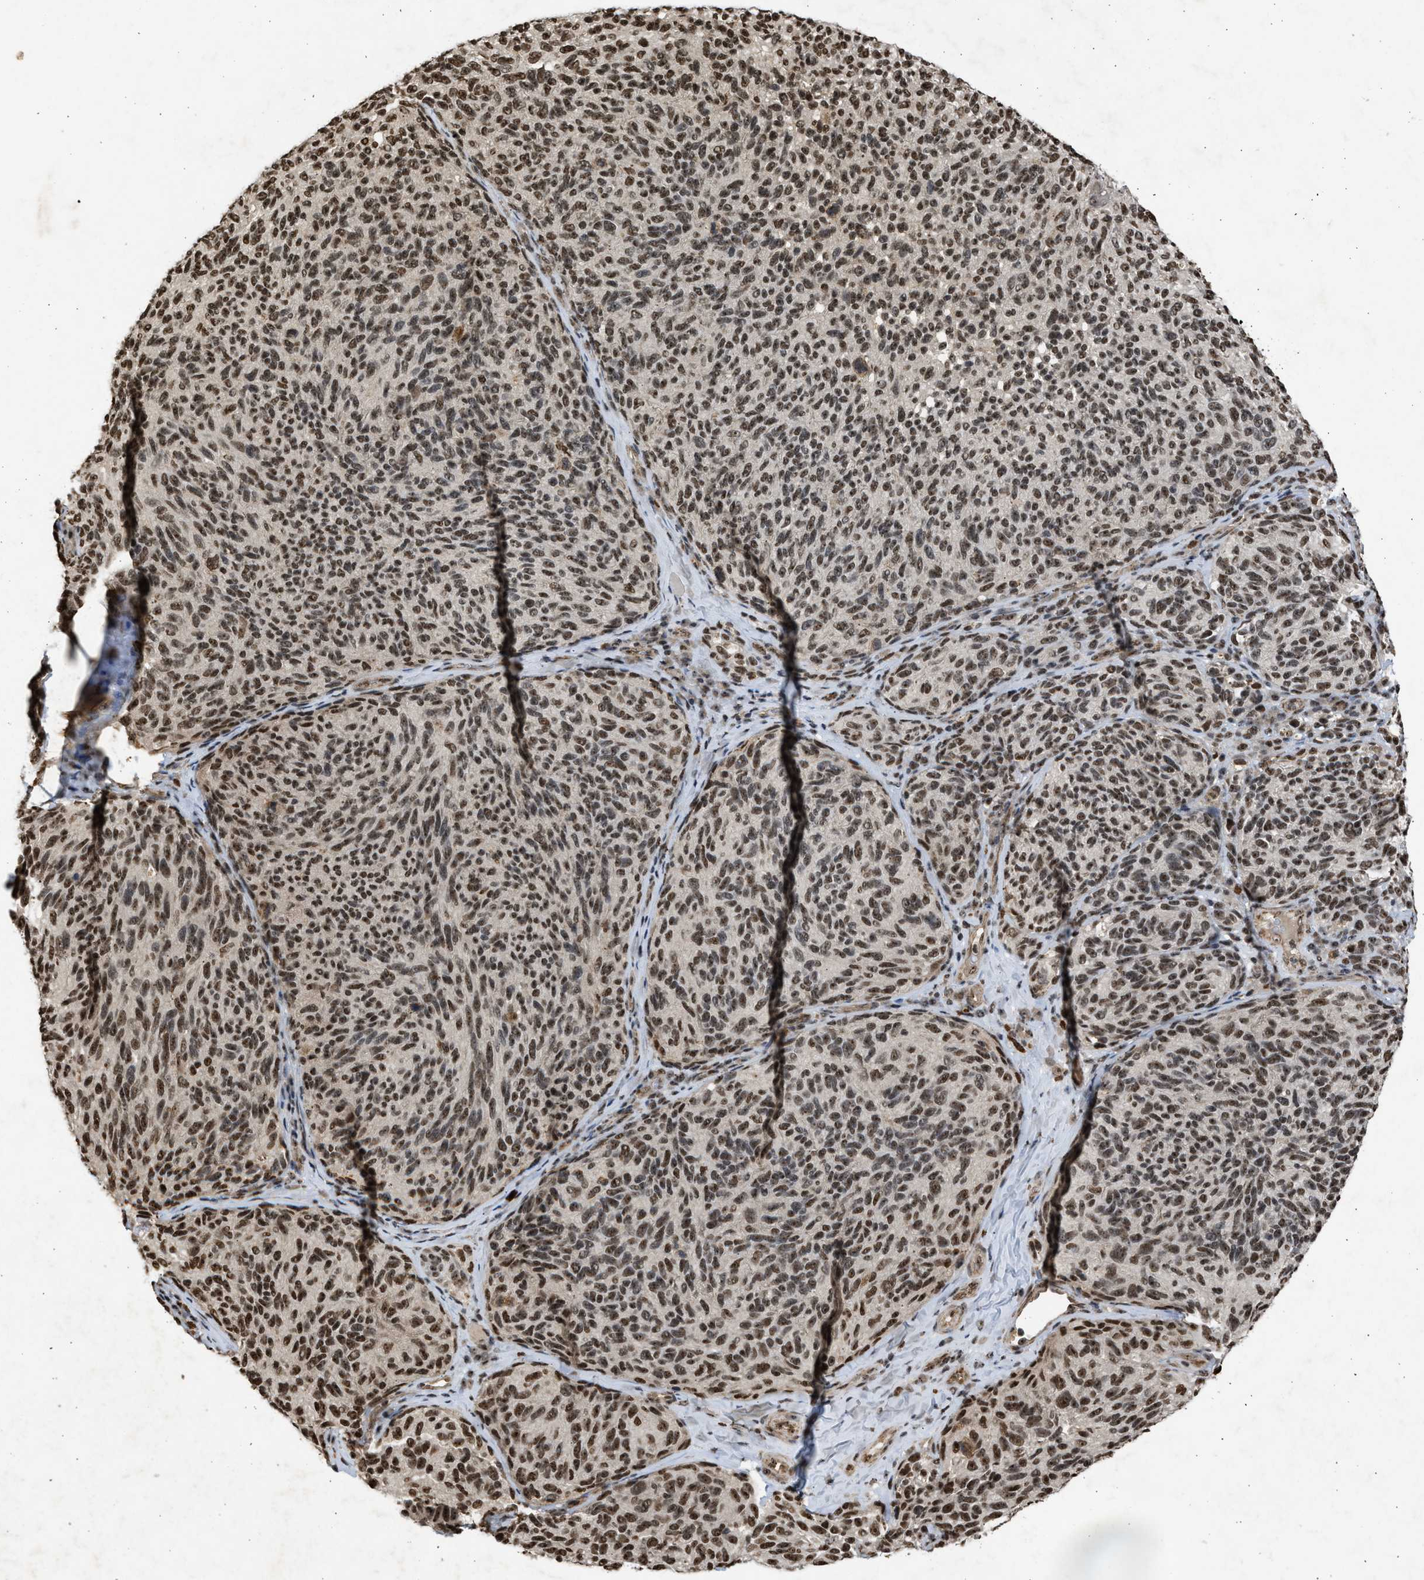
{"staining": {"intensity": "strong", "quantity": ">75%", "location": "nuclear"}, "tissue": "melanoma", "cell_type": "Tumor cells", "image_type": "cancer", "snomed": [{"axis": "morphology", "description": "Malignant melanoma, NOS"}, {"axis": "topography", "description": "Skin"}], "caption": "Immunohistochemistry (DAB) staining of human malignant melanoma reveals strong nuclear protein staining in approximately >75% of tumor cells. (DAB (3,3'-diaminobenzidine) IHC with brightfield microscopy, high magnification).", "gene": "TFDP2", "patient": {"sex": "female", "age": 73}}